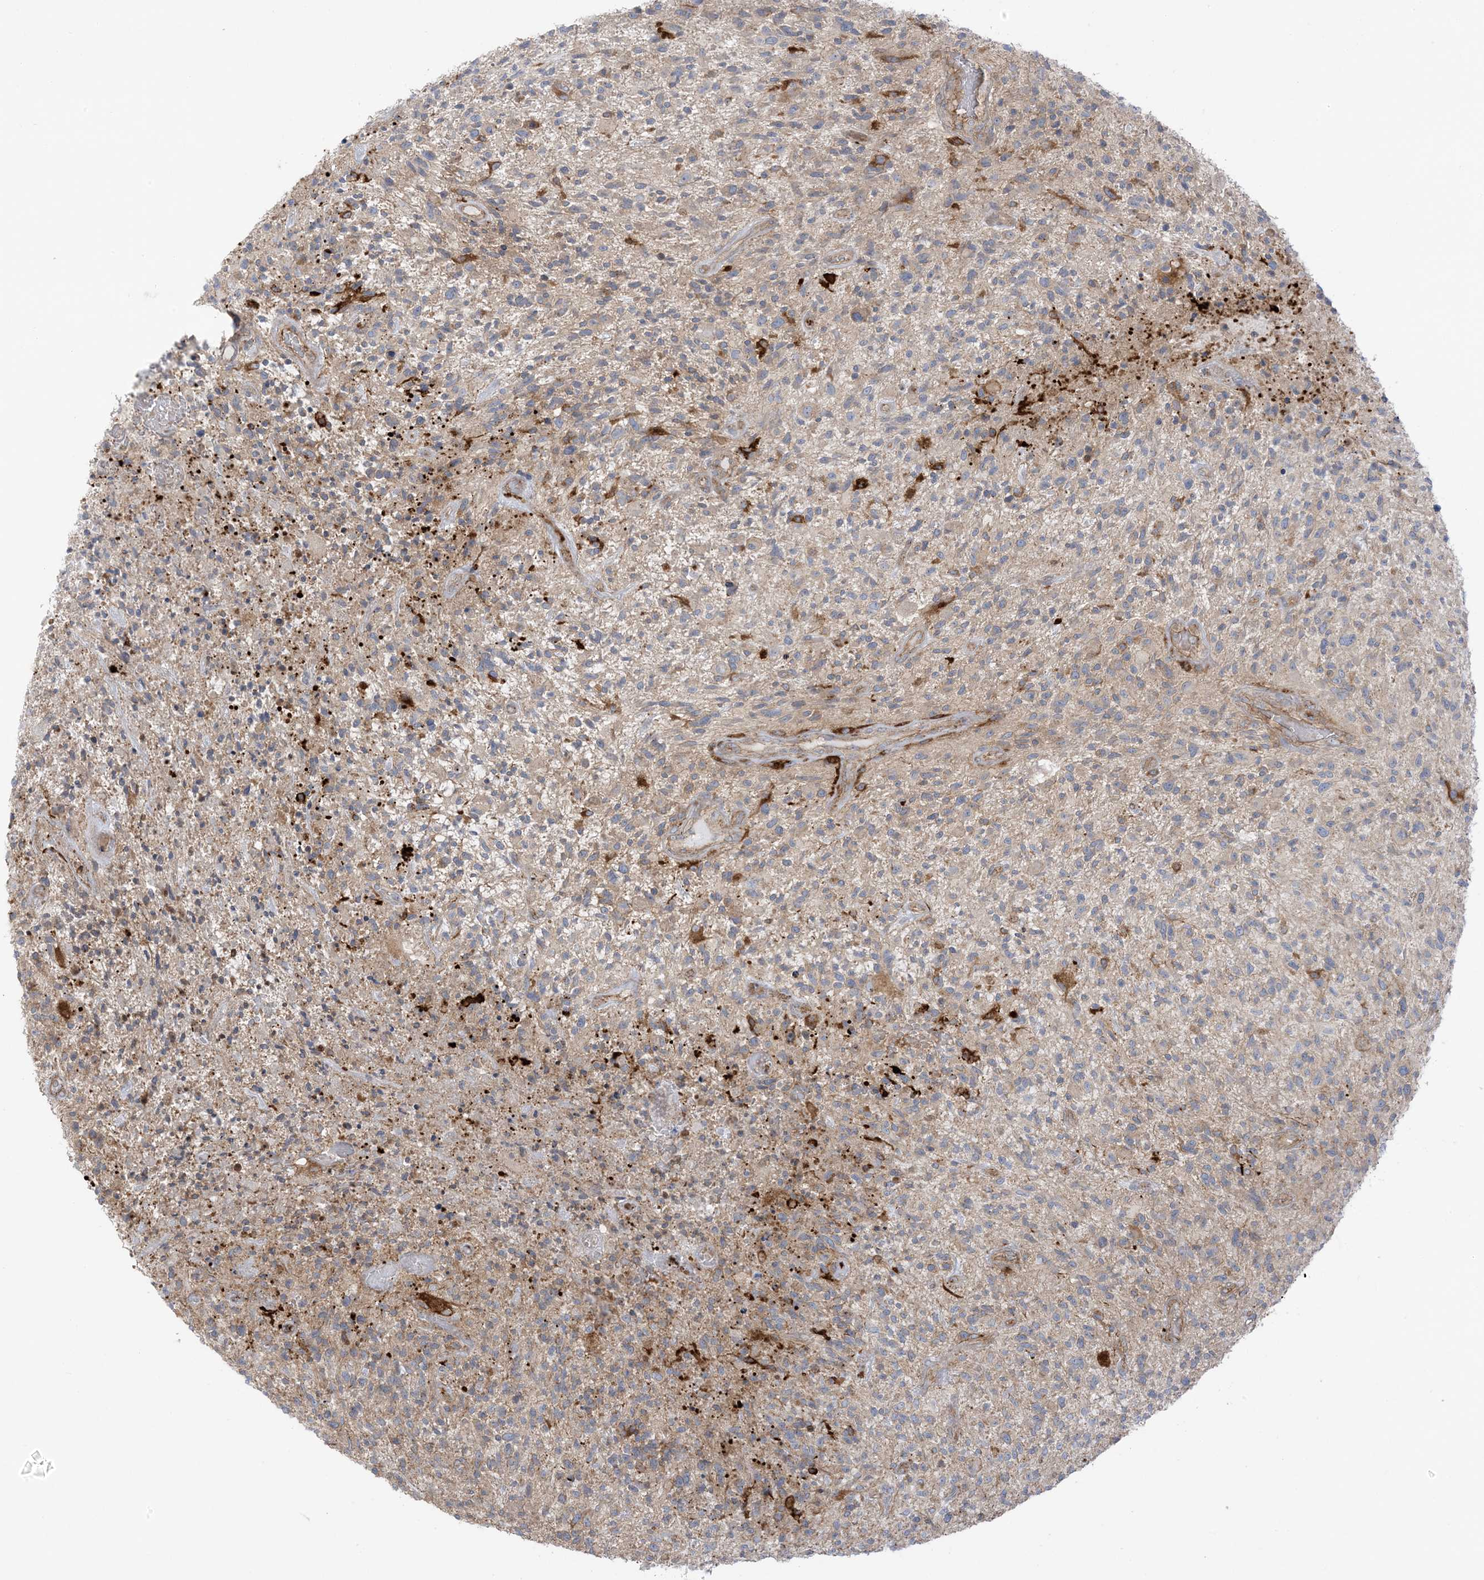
{"staining": {"intensity": "weak", "quantity": "25%-75%", "location": "cytoplasmic/membranous"}, "tissue": "glioma", "cell_type": "Tumor cells", "image_type": "cancer", "snomed": [{"axis": "morphology", "description": "Glioma, malignant, High grade"}, {"axis": "topography", "description": "Brain"}], "caption": "The histopathology image exhibits a brown stain indicating the presence of a protein in the cytoplasmic/membranous of tumor cells in malignant high-grade glioma. (Brightfield microscopy of DAB IHC at high magnification).", "gene": "ICMT", "patient": {"sex": "male", "age": 47}}